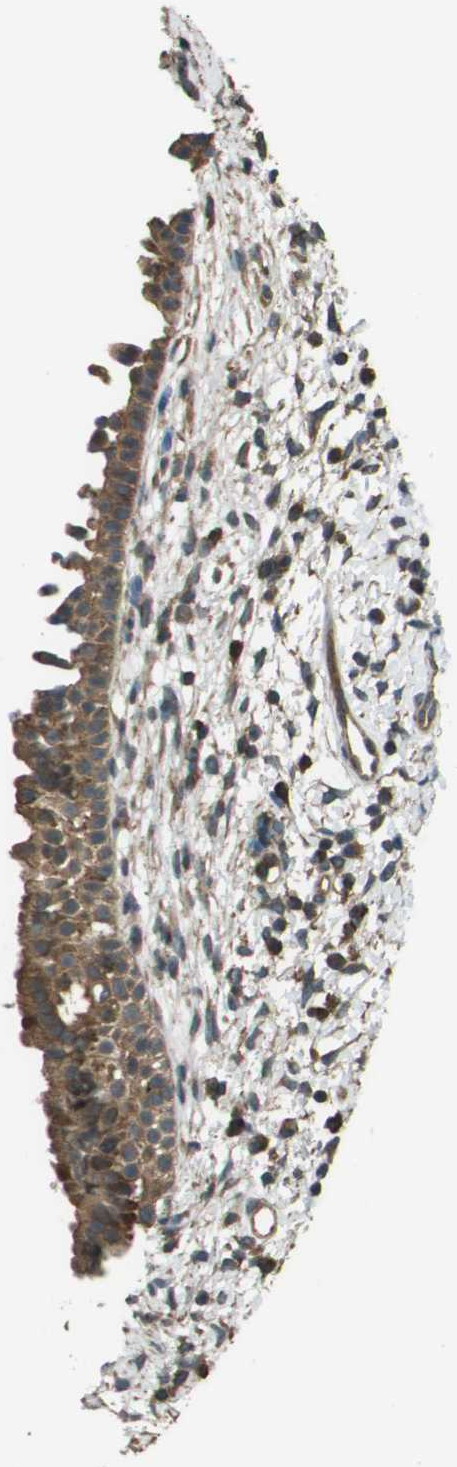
{"staining": {"intensity": "moderate", "quantity": ">75%", "location": "cytoplasmic/membranous"}, "tissue": "nasopharynx", "cell_type": "Respiratory epithelial cells", "image_type": "normal", "snomed": [{"axis": "morphology", "description": "Normal tissue, NOS"}, {"axis": "topography", "description": "Nasopharynx"}], "caption": "Immunohistochemistry (IHC) photomicrograph of unremarkable human nasopharynx stained for a protein (brown), which shows medium levels of moderate cytoplasmic/membranous expression in approximately >75% of respiratory epithelial cells.", "gene": "PLPBP", "patient": {"sex": "male", "age": 22}}